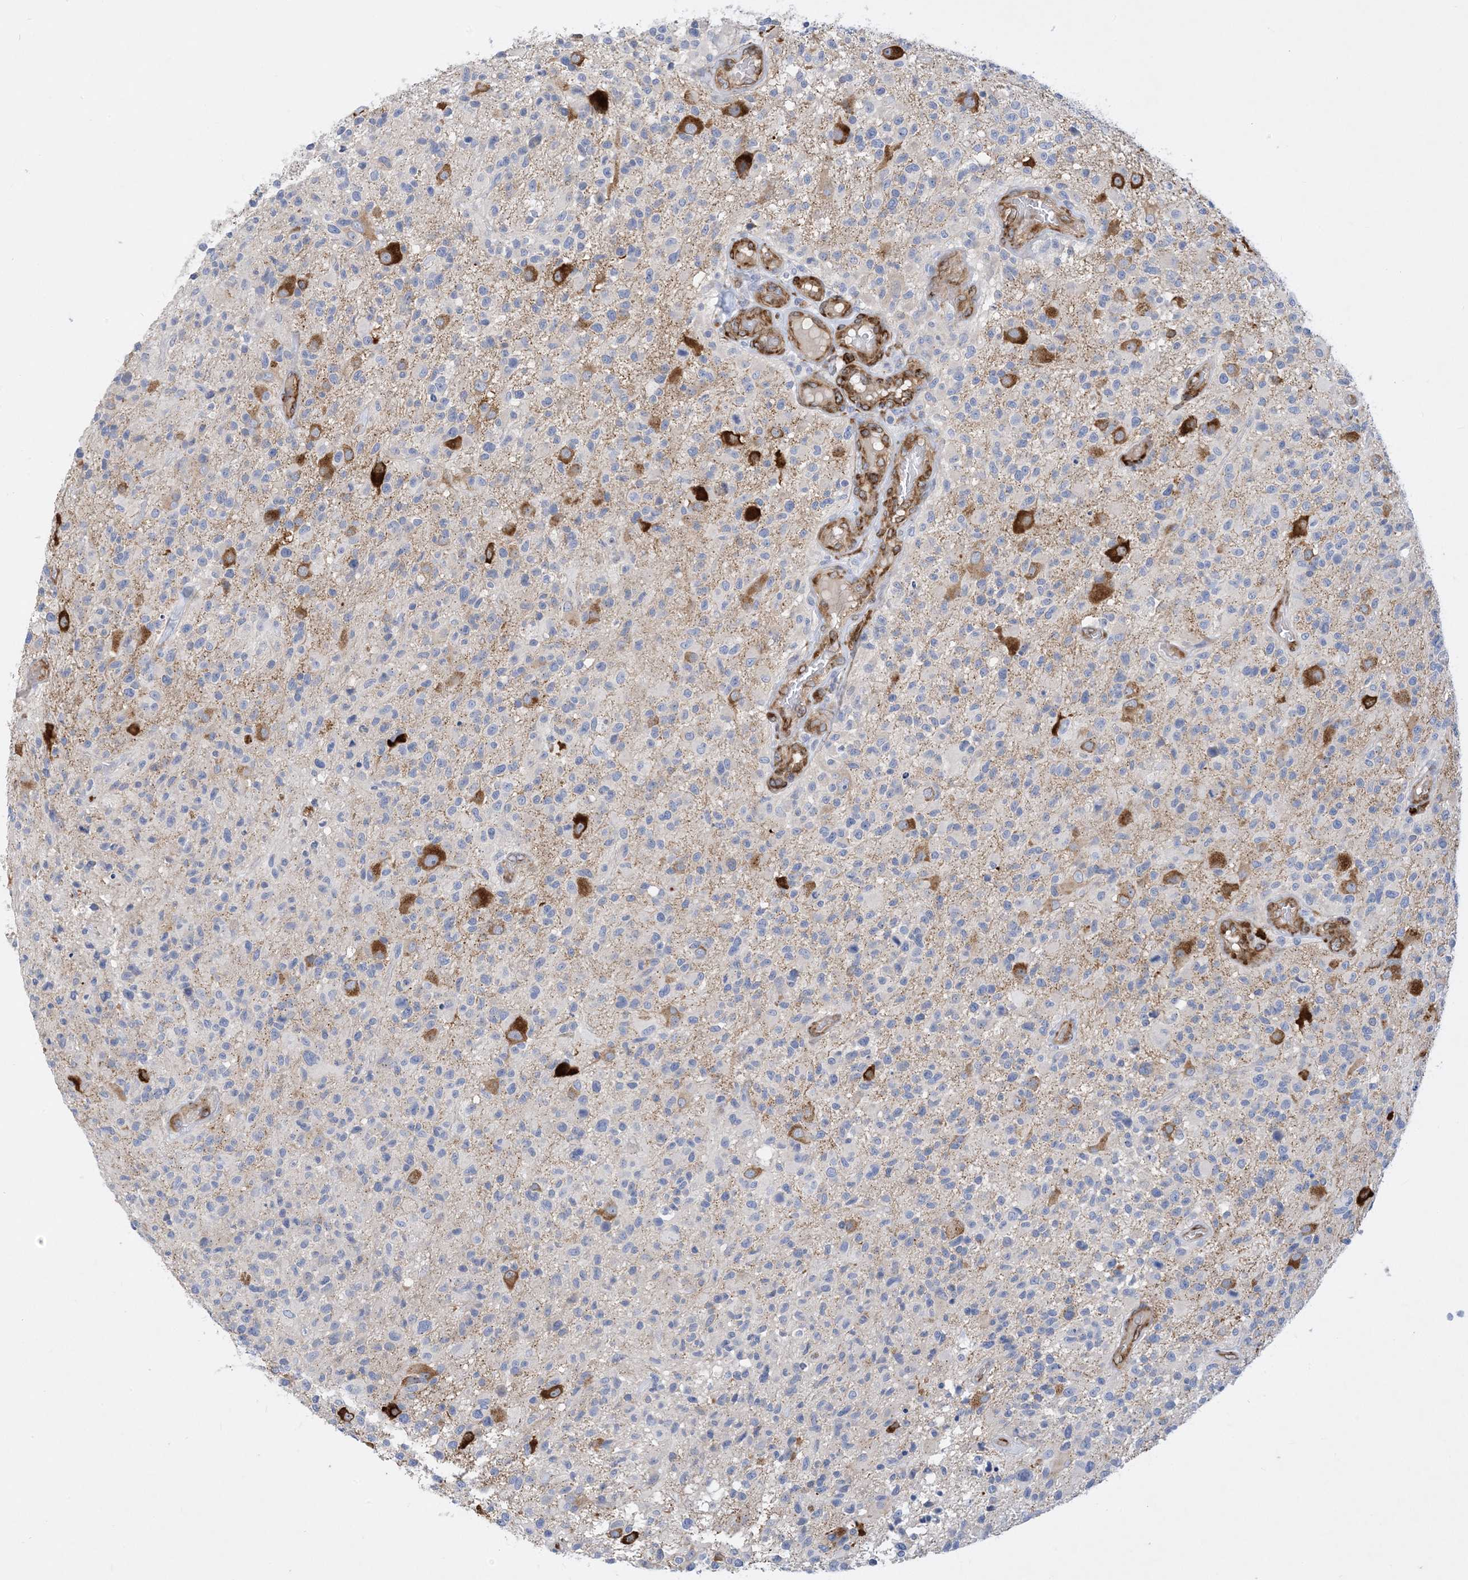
{"staining": {"intensity": "negative", "quantity": "none", "location": "none"}, "tissue": "glioma", "cell_type": "Tumor cells", "image_type": "cancer", "snomed": [{"axis": "morphology", "description": "Glioma, malignant, High grade"}, {"axis": "morphology", "description": "Glioblastoma, NOS"}, {"axis": "topography", "description": "Brain"}], "caption": "There is no significant staining in tumor cells of glioma.", "gene": "RBMS3", "patient": {"sex": "male", "age": 60}}